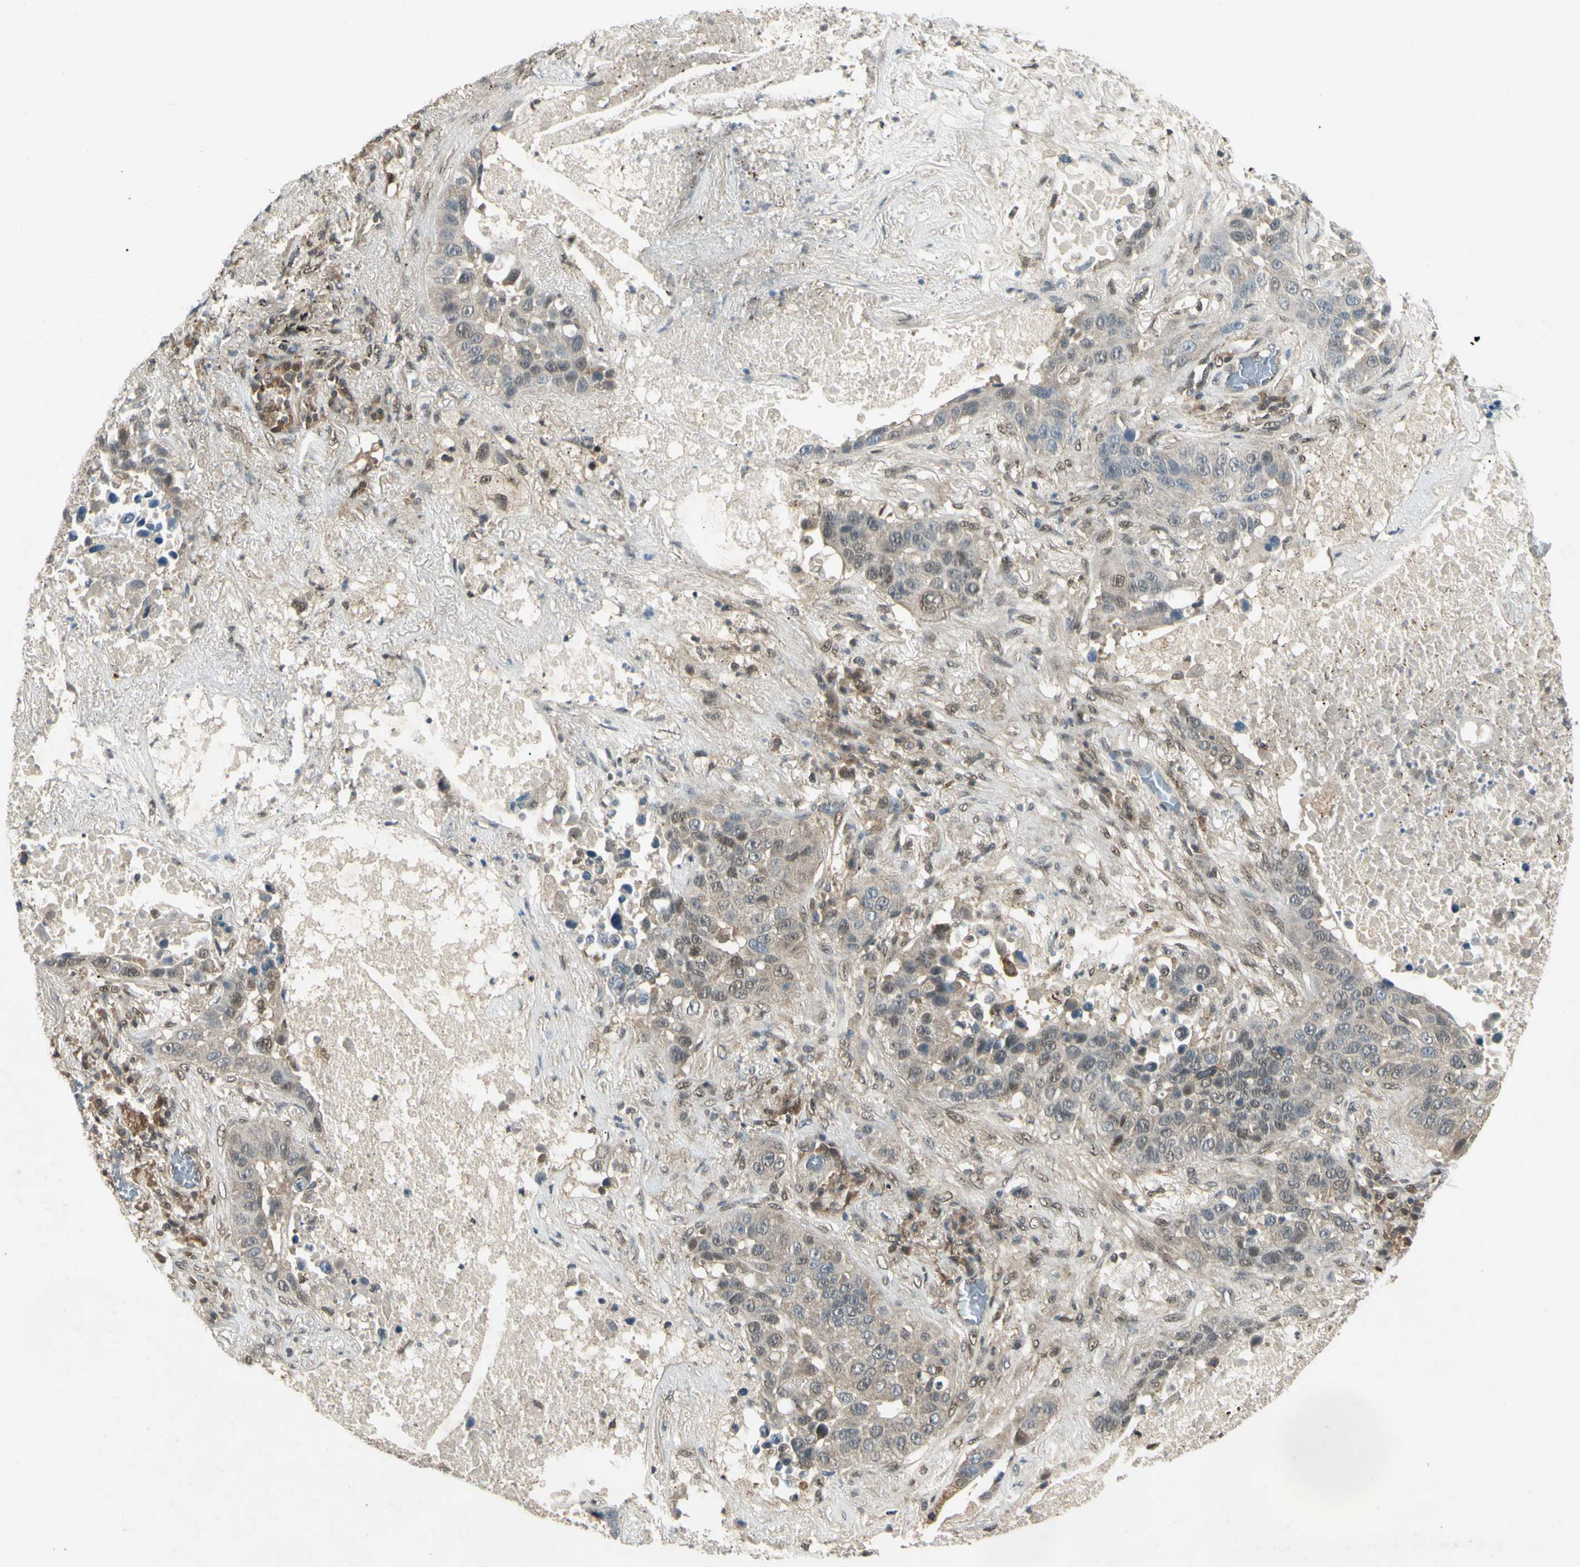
{"staining": {"intensity": "weak", "quantity": "25%-75%", "location": "nuclear"}, "tissue": "lung cancer", "cell_type": "Tumor cells", "image_type": "cancer", "snomed": [{"axis": "morphology", "description": "Squamous cell carcinoma, NOS"}, {"axis": "topography", "description": "Lung"}], "caption": "Protein staining of squamous cell carcinoma (lung) tissue exhibits weak nuclear positivity in approximately 25%-75% of tumor cells.", "gene": "PSMD5", "patient": {"sex": "male", "age": 57}}